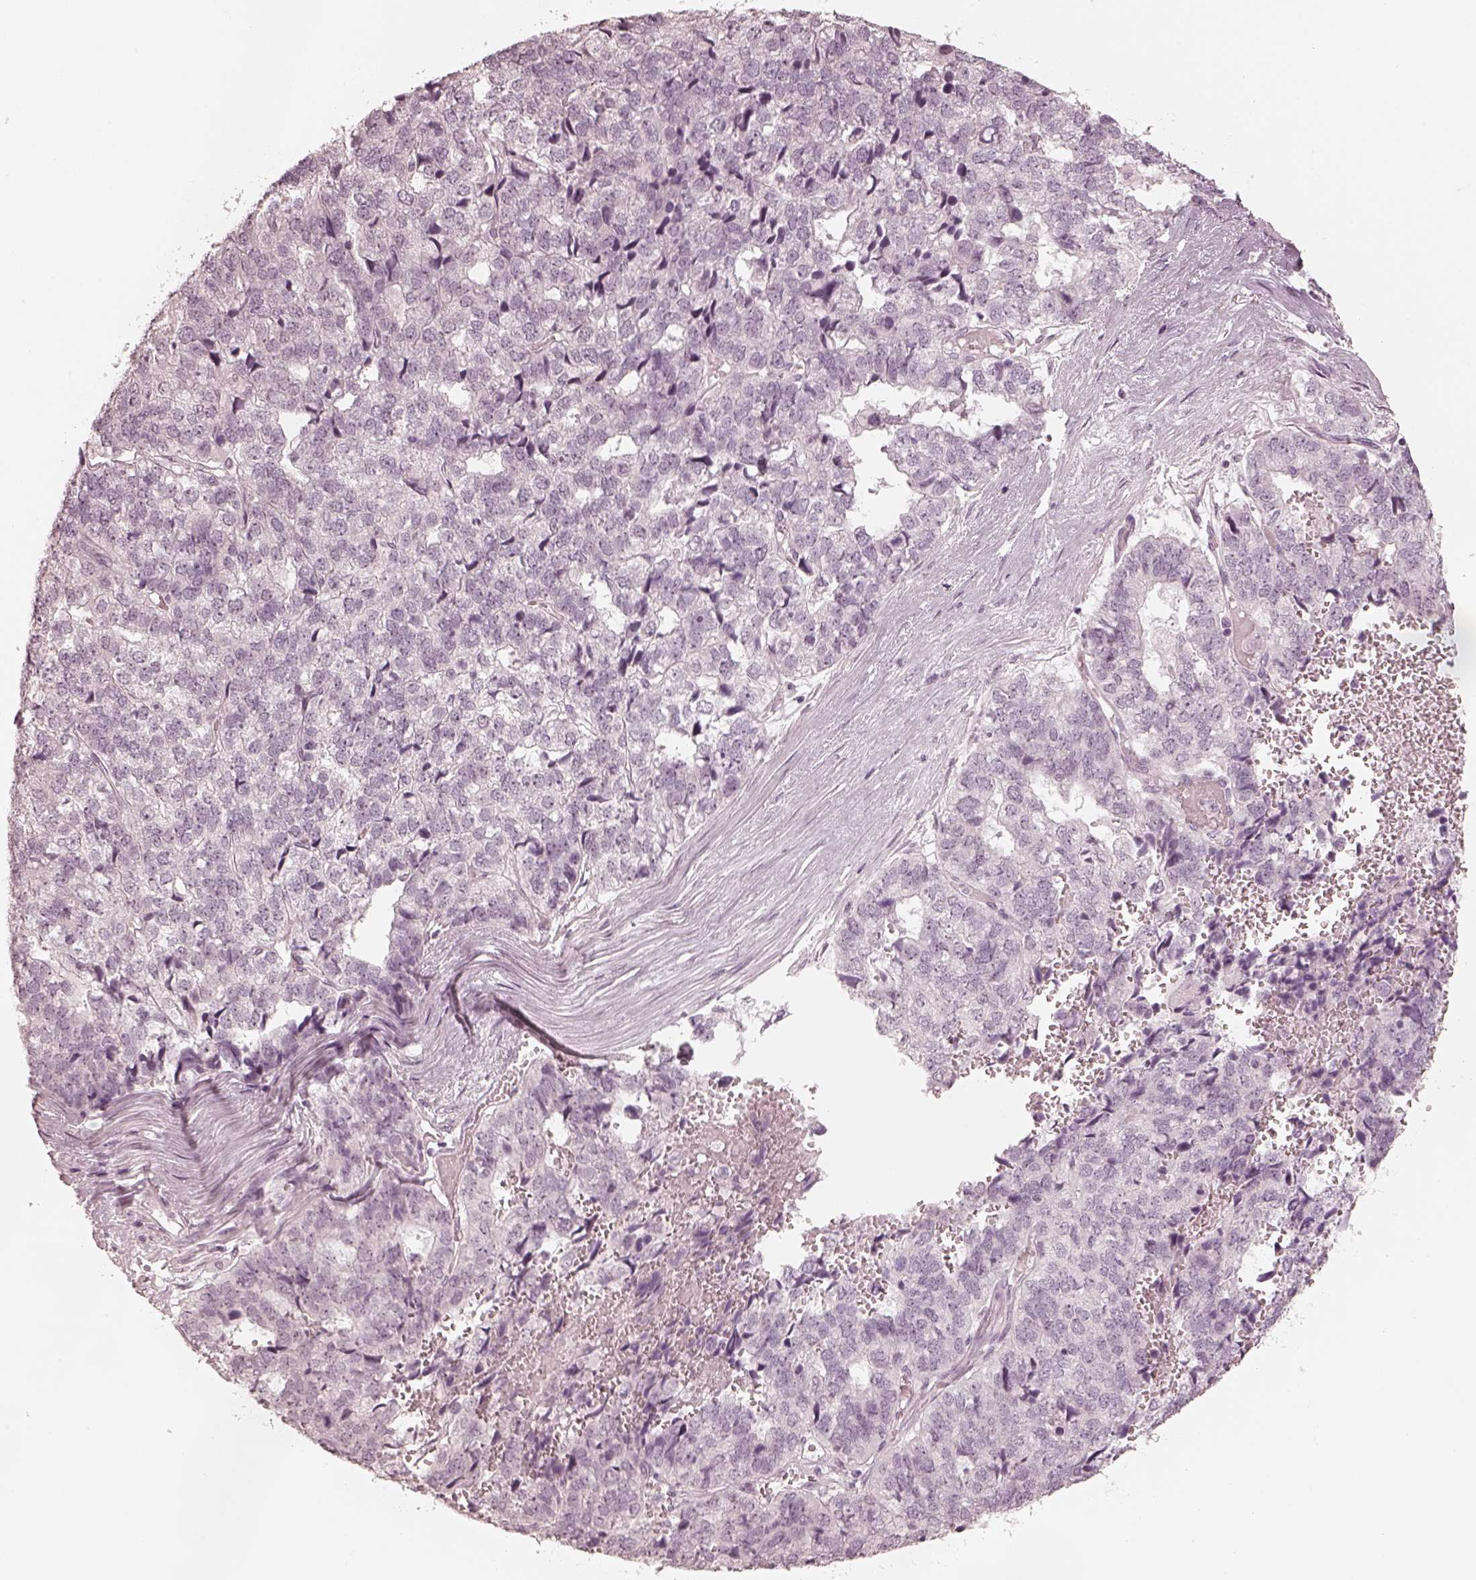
{"staining": {"intensity": "negative", "quantity": "none", "location": "none"}, "tissue": "stomach cancer", "cell_type": "Tumor cells", "image_type": "cancer", "snomed": [{"axis": "morphology", "description": "Adenocarcinoma, NOS"}, {"axis": "topography", "description": "Stomach"}], "caption": "Histopathology image shows no protein positivity in tumor cells of stomach adenocarcinoma tissue.", "gene": "CALR3", "patient": {"sex": "male", "age": 69}}